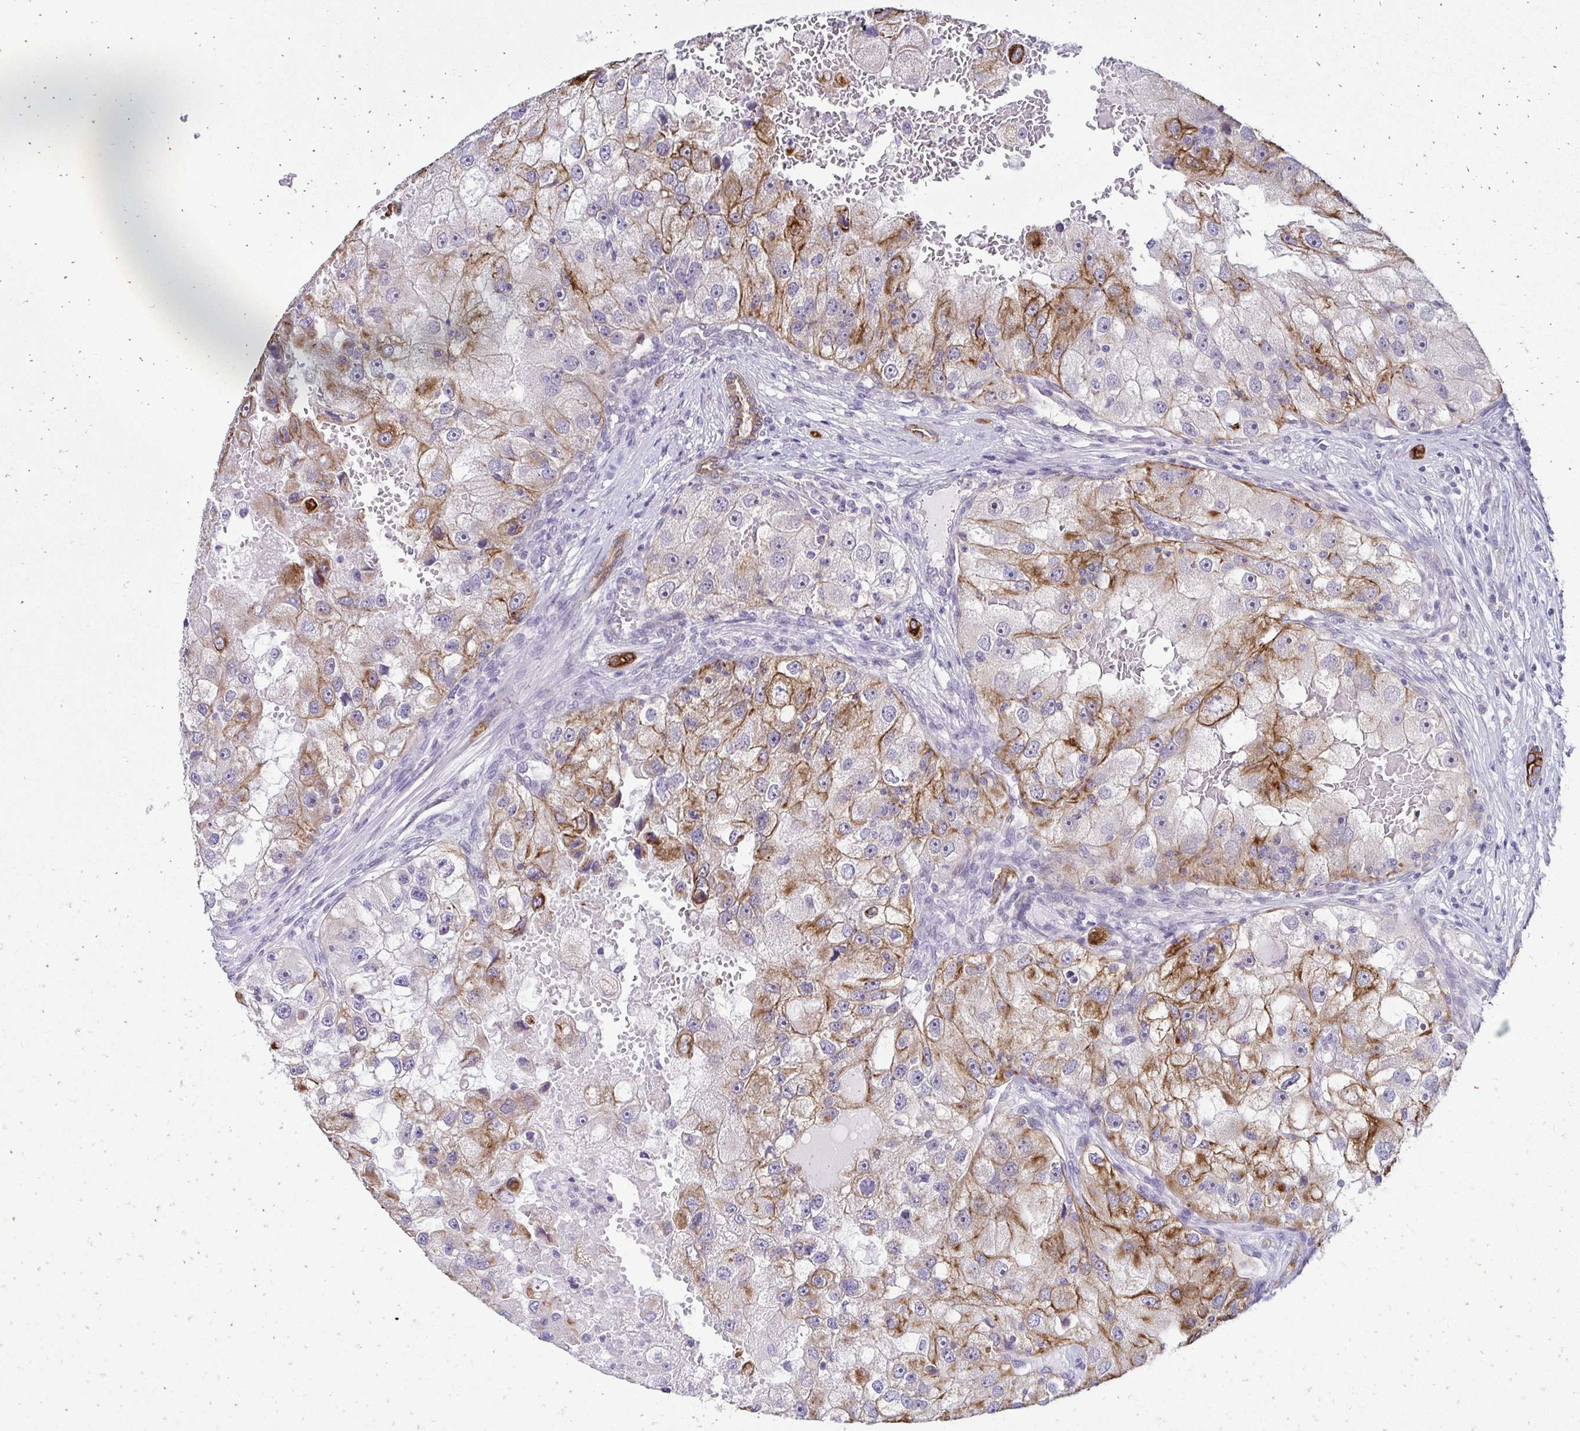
{"staining": {"intensity": "moderate", "quantity": "25%-75%", "location": "cytoplasmic/membranous"}, "tissue": "renal cancer", "cell_type": "Tumor cells", "image_type": "cancer", "snomed": [{"axis": "morphology", "description": "Adenocarcinoma, NOS"}, {"axis": "topography", "description": "Kidney"}], "caption": "Renal cancer (adenocarcinoma) stained with immunohistochemistry shows moderate cytoplasmic/membranous expression in about 25%-75% of tumor cells.", "gene": "C1QTNF2", "patient": {"sex": "male", "age": 63}}